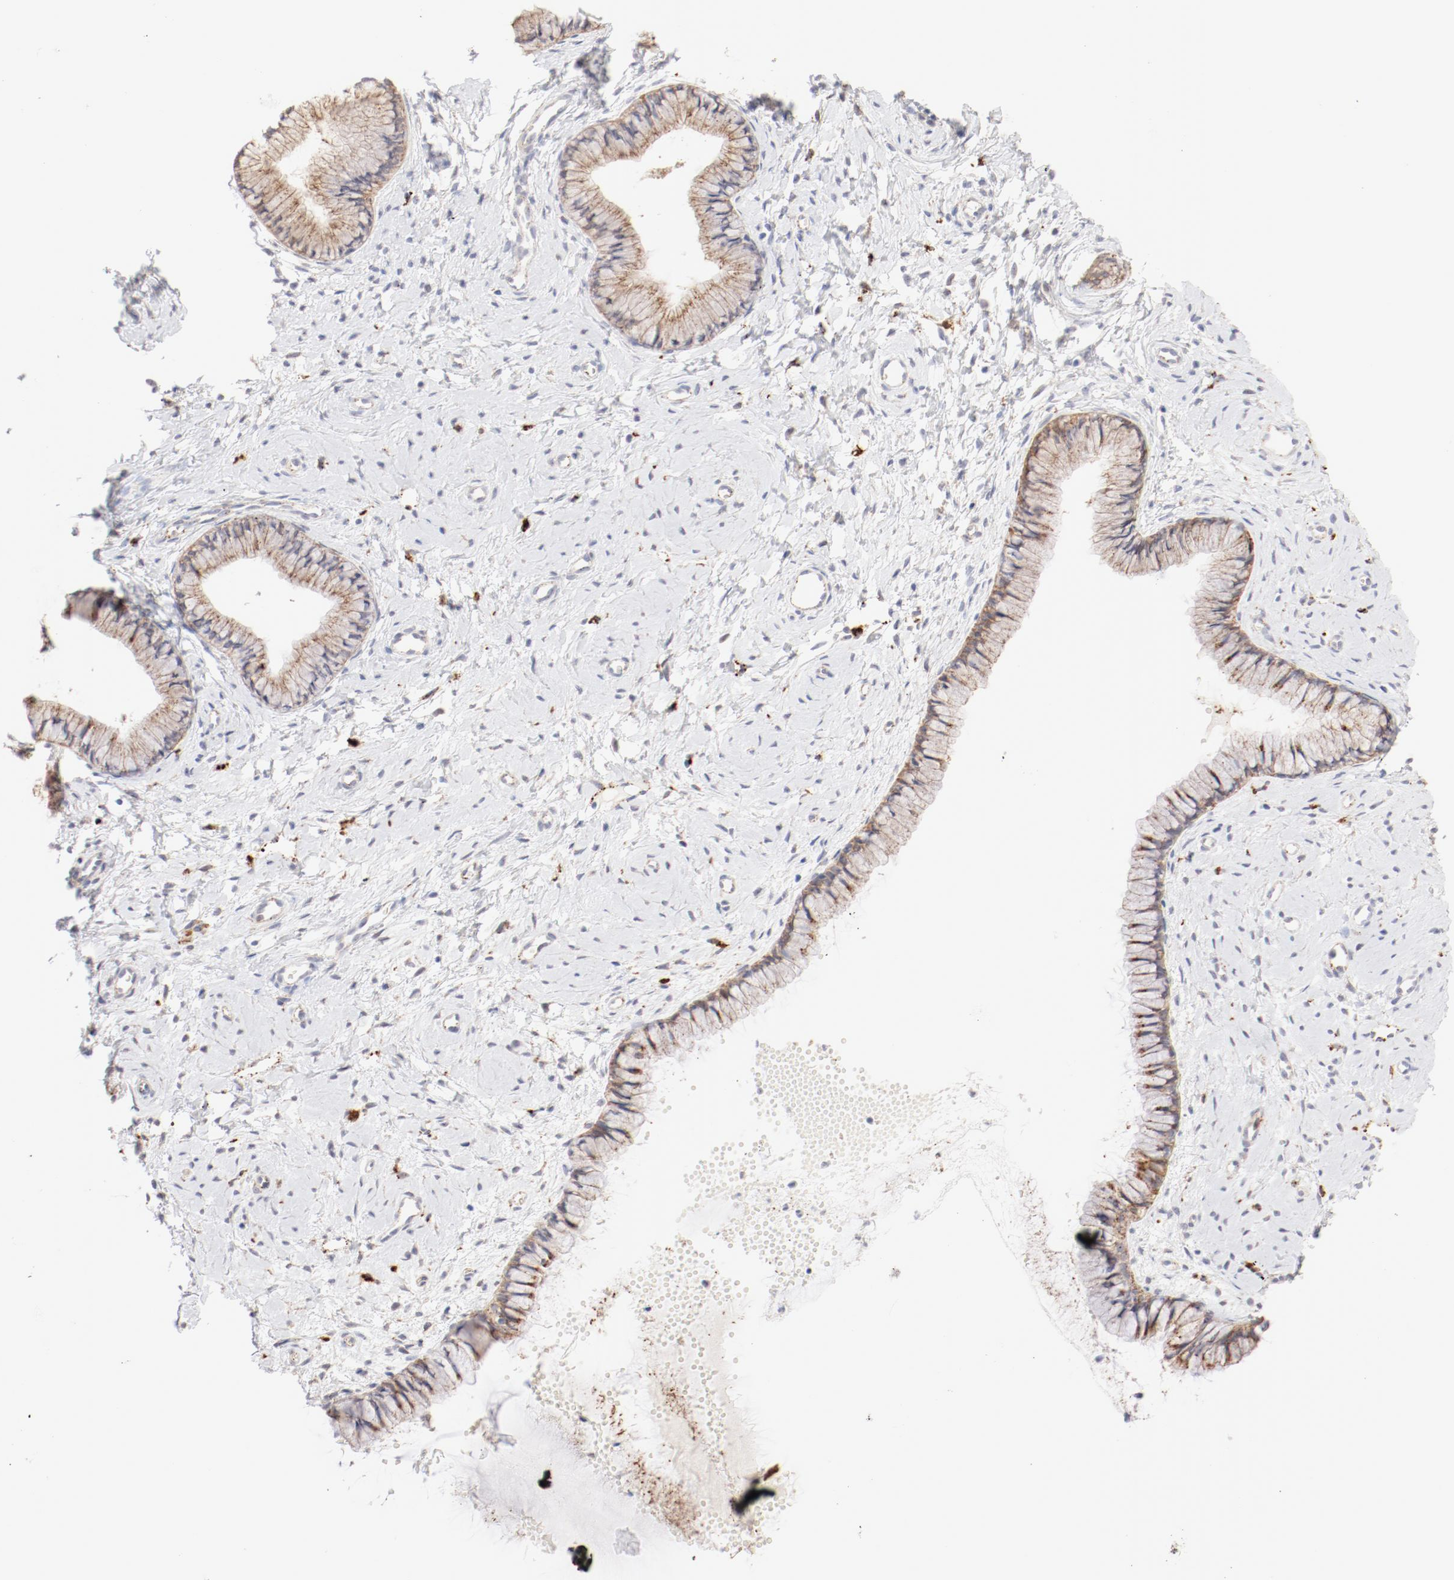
{"staining": {"intensity": "negative", "quantity": "none", "location": "none"}, "tissue": "cervix", "cell_type": "Glandular cells", "image_type": "normal", "snomed": [{"axis": "morphology", "description": "Normal tissue, NOS"}, {"axis": "topography", "description": "Cervix"}], "caption": "There is no significant staining in glandular cells of cervix. (DAB (3,3'-diaminobenzidine) immunohistochemistry (IHC) with hematoxylin counter stain).", "gene": "CTSH", "patient": {"sex": "female", "age": 46}}